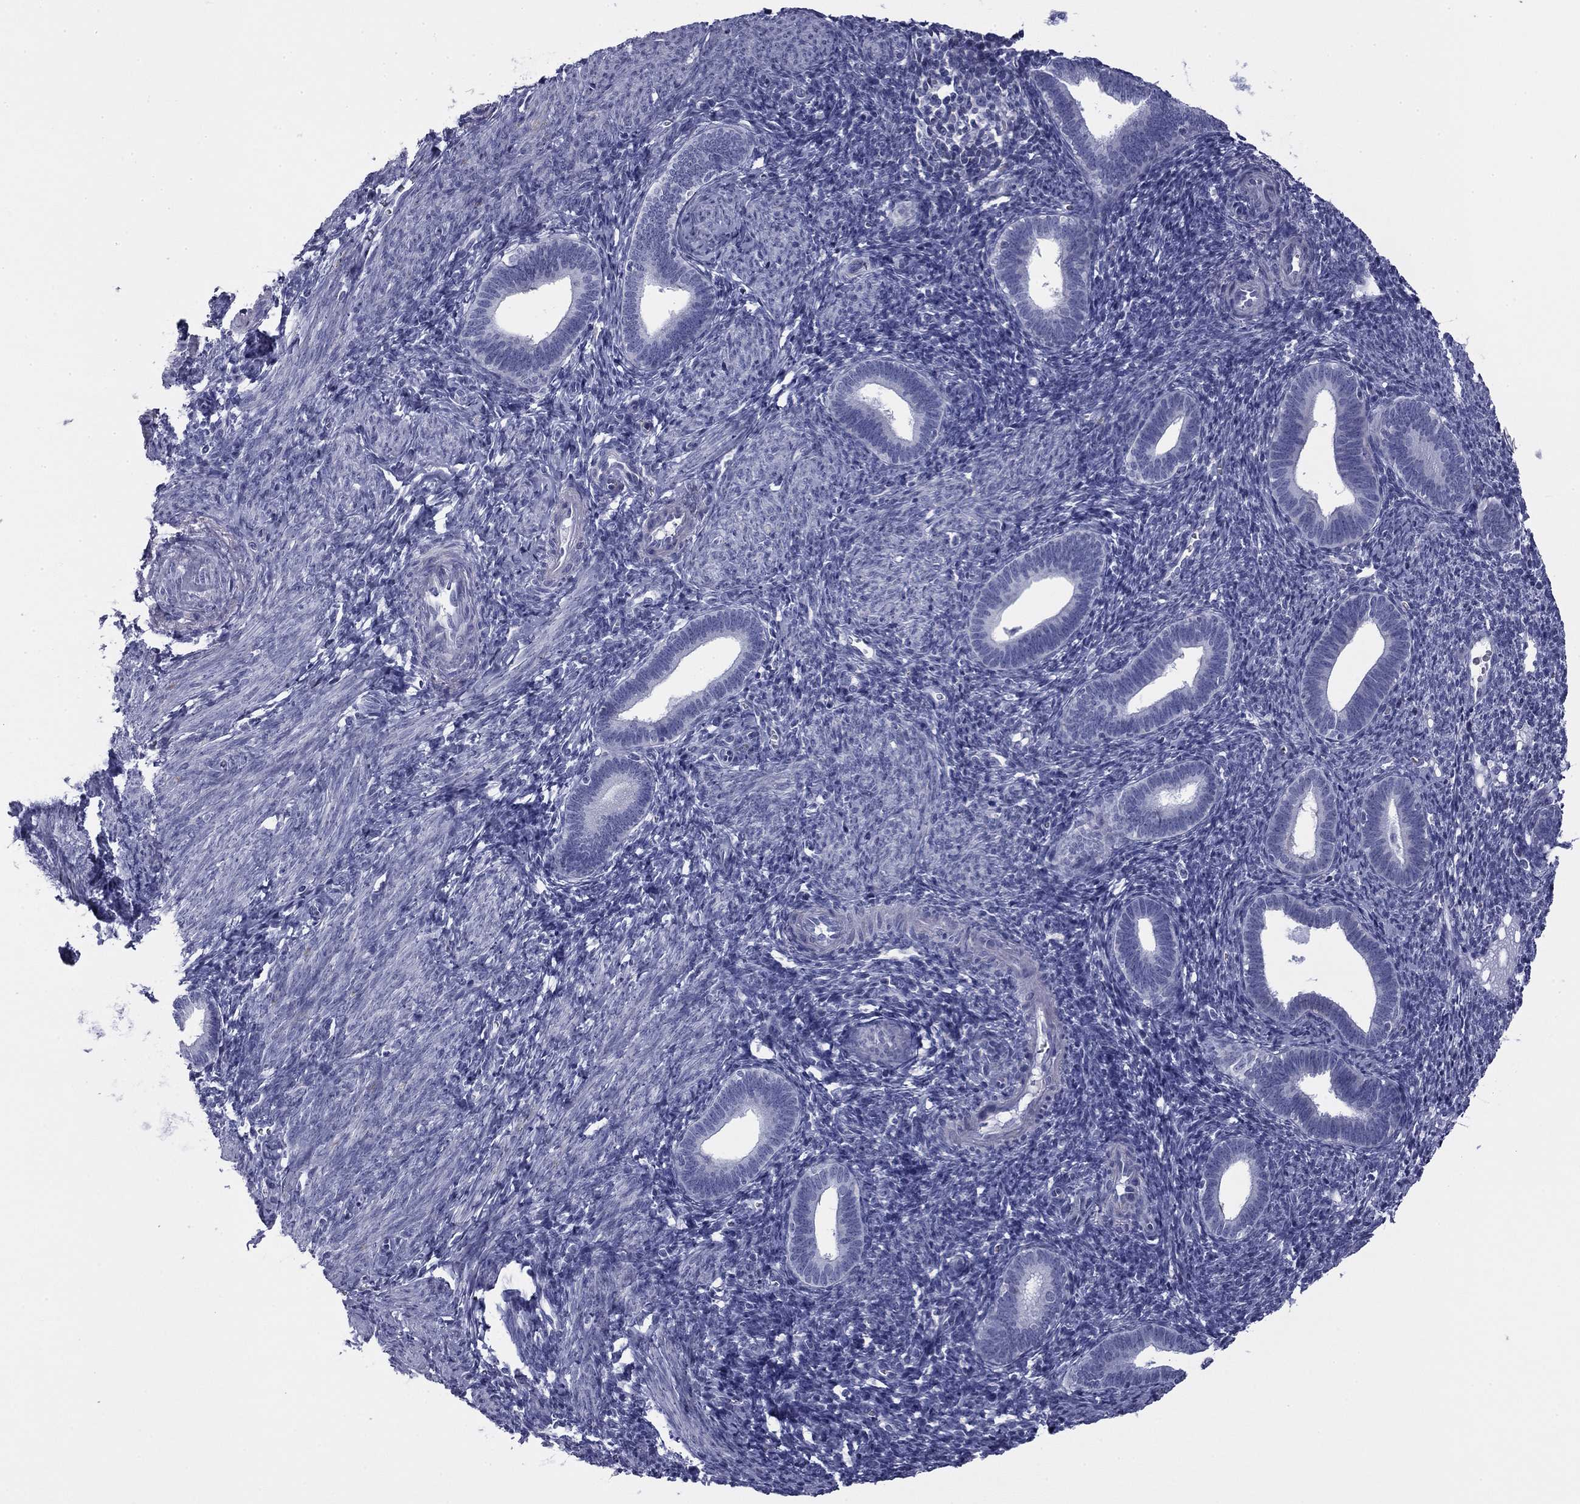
{"staining": {"intensity": "negative", "quantity": "none", "location": "none"}, "tissue": "endometrium", "cell_type": "Cells in endometrial stroma", "image_type": "normal", "snomed": [{"axis": "morphology", "description": "Normal tissue, NOS"}, {"axis": "topography", "description": "Endometrium"}], "caption": "Immunohistochemistry of benign human endometrium shows no expression in cells in endometrial stroma.", "gene": "ZP2", "patient": {"sex": "female", "age": 41}}